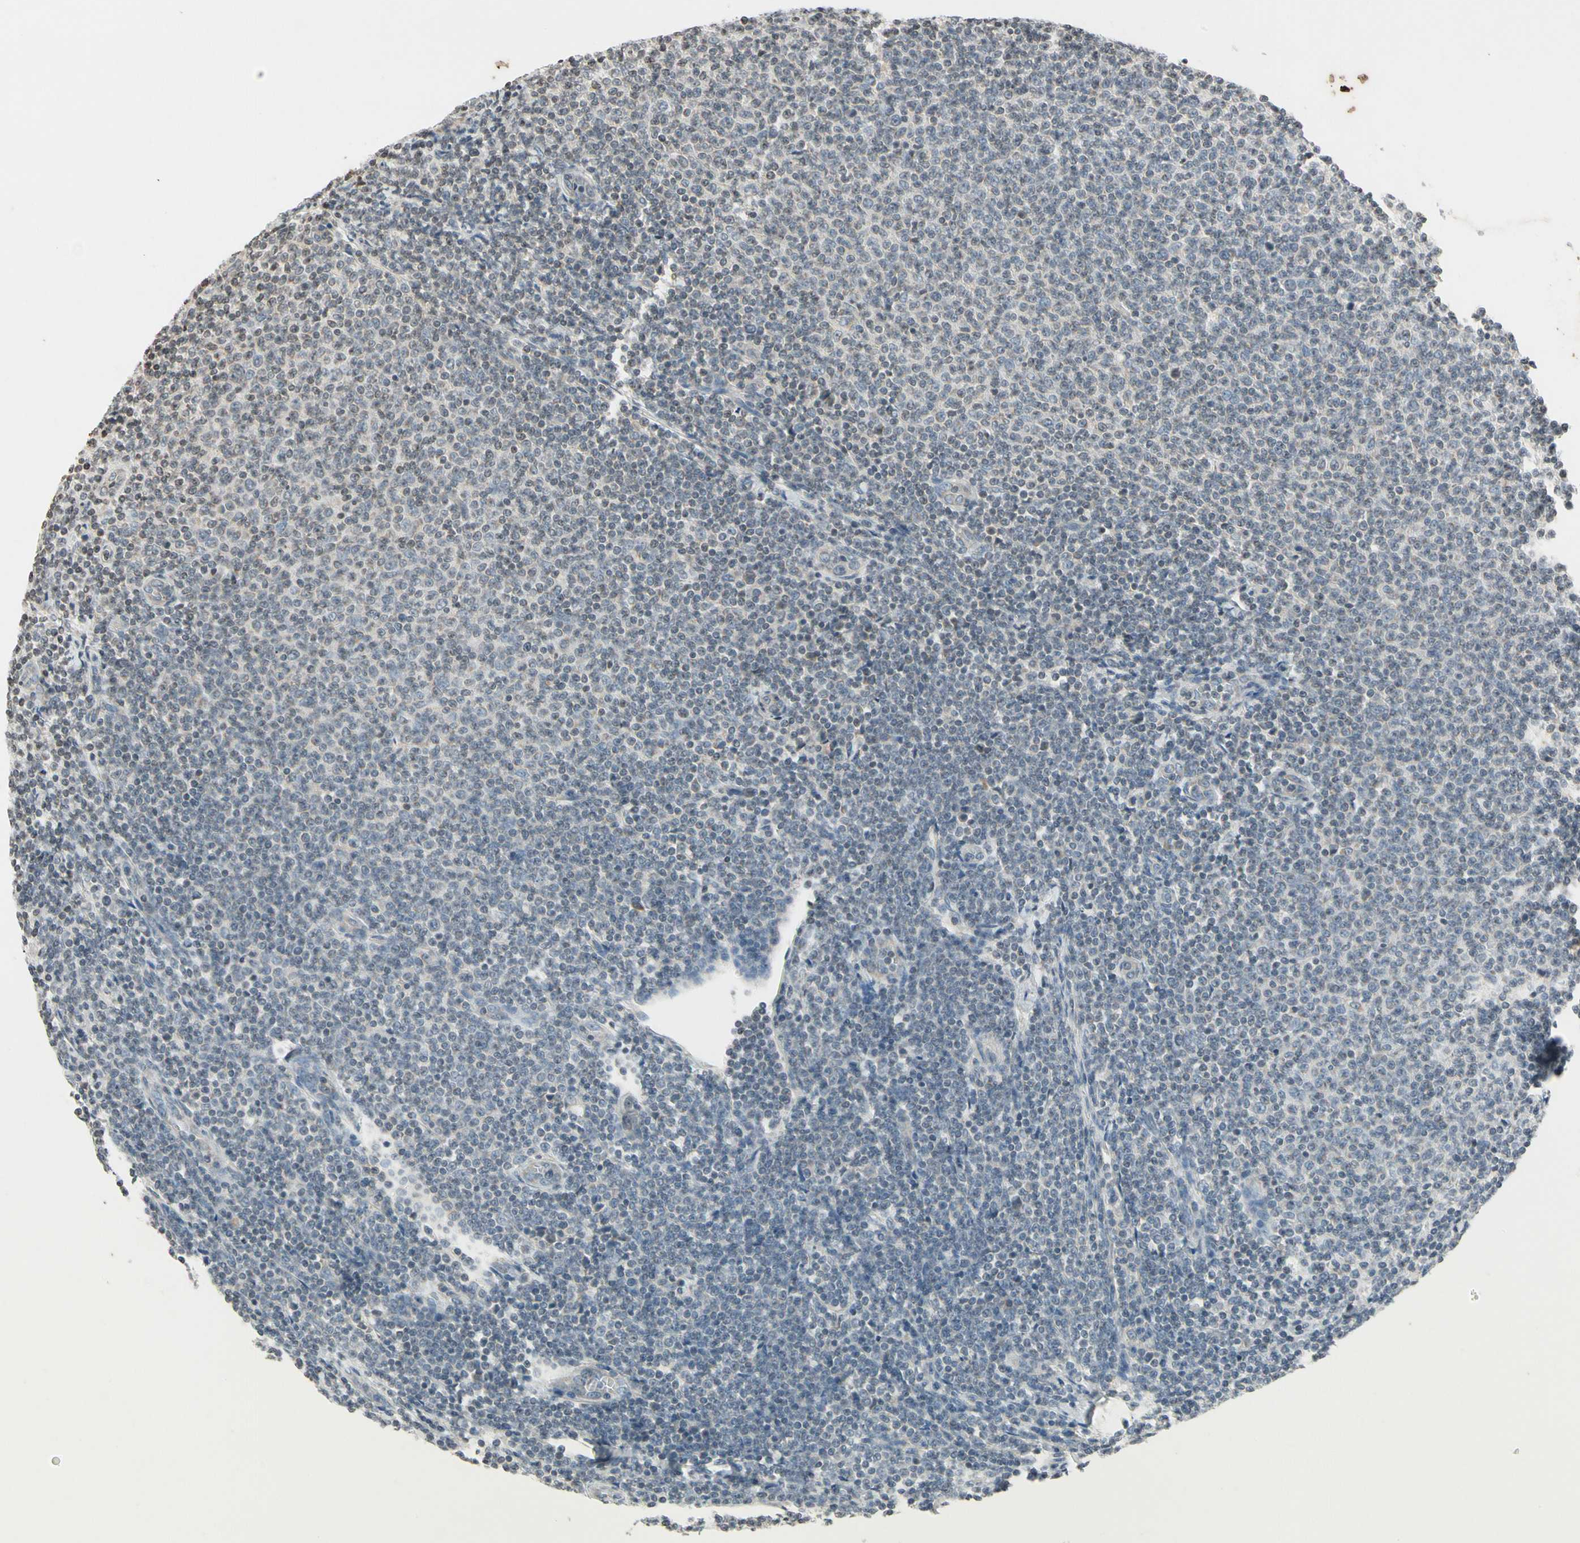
{"staining": {"intensity": "negative", "quantity": "none", "location": "none"}, "tissue": "lymphoma", "cell_type": "Tumor cells", "image_type": "cancer", "snomed": [{"axis": "morphology", "description": "Malignant lymphoma, non-Hodgkin's type, Low grade"}, {"axis": "topography", "description": "Lymph node"}], "caption": "IHC micrograph of neoplastic tissue: low-grade malignant lymphoma, non-Hodgkin's type stained with DAB (3,3'-diaminobenzidine) exhibits no significant protein positivity in tumor cells.", "gene": "CLDN11", "patient": {"sex": "male", "age": 66}}